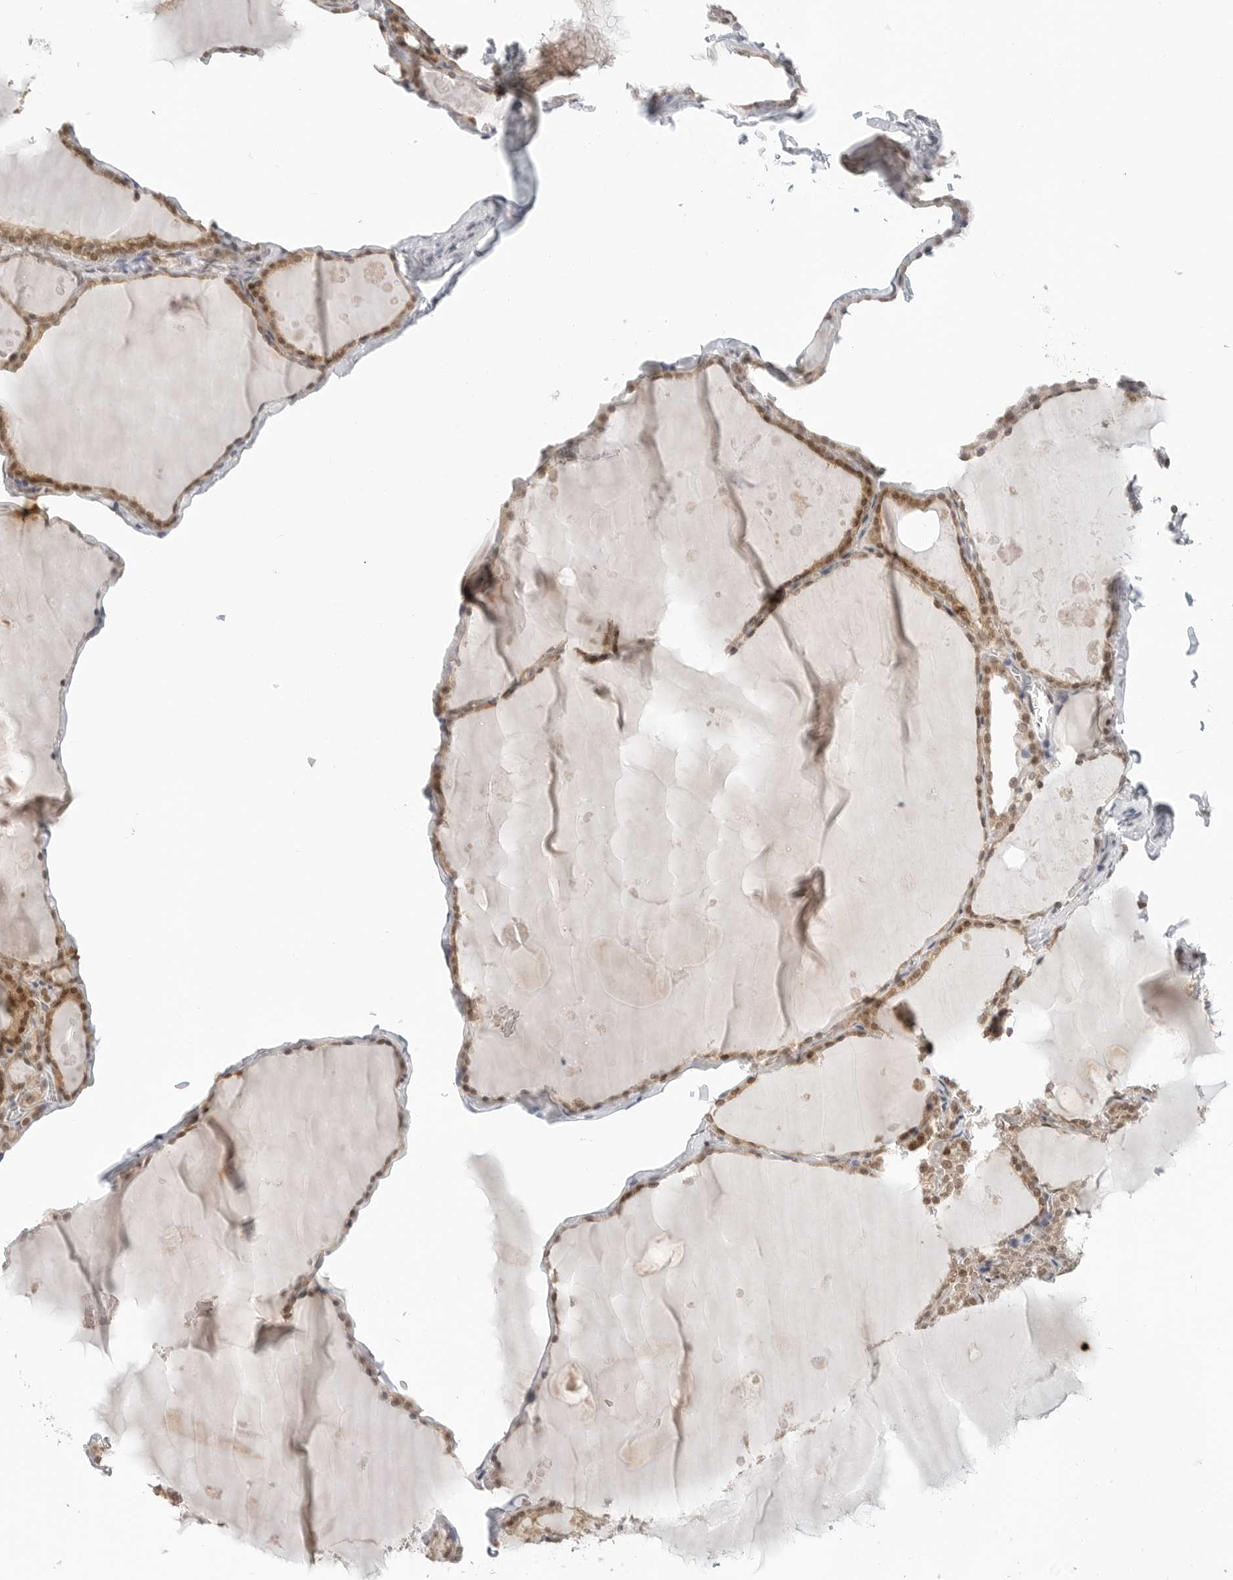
{"staining": {"intensity": "moderate", "quantity": ">75%", "location": "cytoplasmic/membranous,nuclear"}, "tissue": "thyroid gland", "cell_type": "Glandular cells", "image_type": "normal", "snomed": [{"axis": "morphology", "description": "Normal tissue, NOS"}, {"axis": "topography", "description": "Thyroid gland"}], "caption": "Protein expression analysis of unremarkable human thyroid gland reveals moderate cytoplasmic/membranous,nuclear staining in about >75% of glandular cells. (Stains: DAB in brown, nuclei in blue, Microscopy: brightfield microscopy at high magnification).", "gene": "METAP1", "patient": {"sex": "male", "age": 56}}